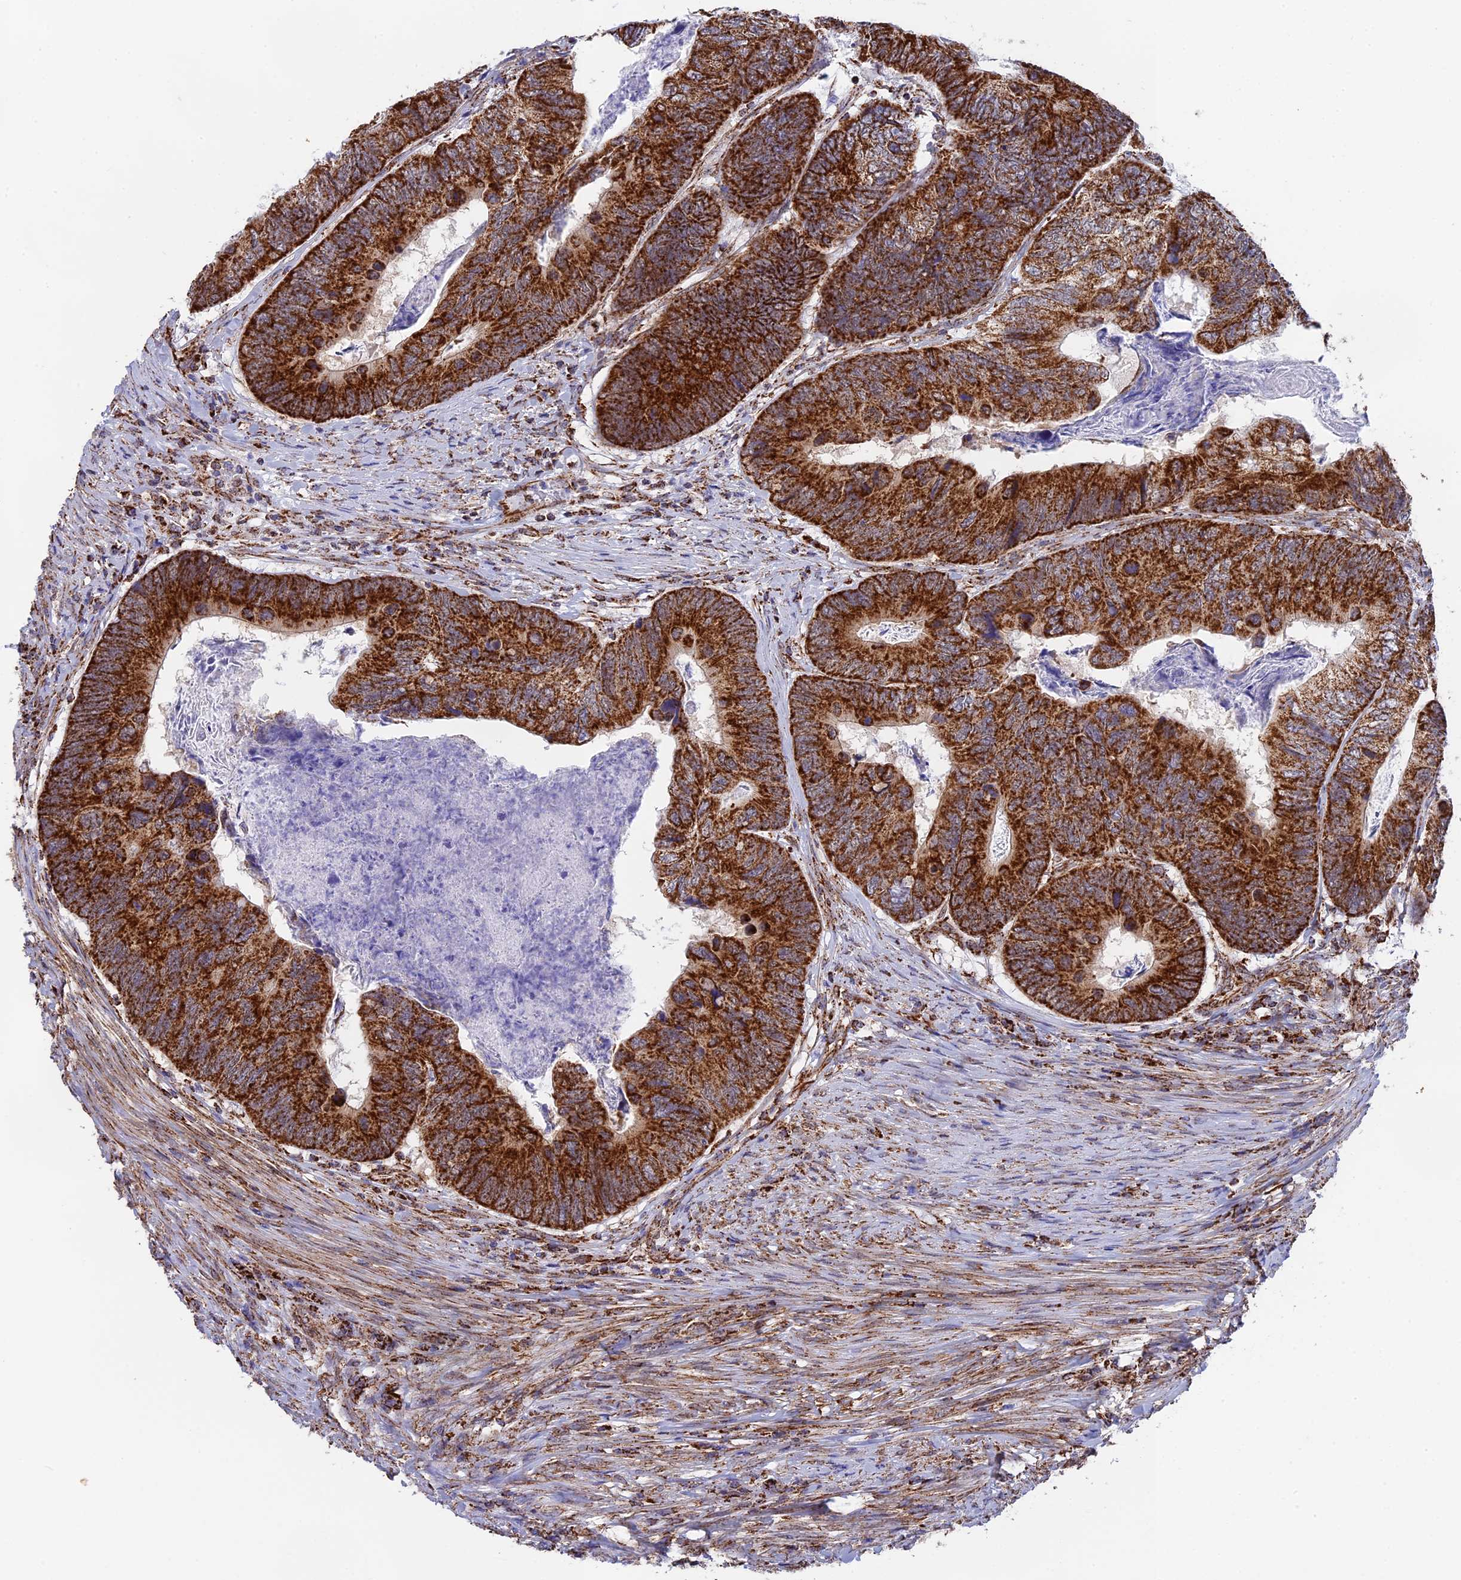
{"staining": {"intensity": "strong", "quantity": ">75%", "location": "cytoplasmic/membranous"}, "tissue": "colorectal cancer", "cell_type": "Tumor cells", "image_type": "cancer", "snomed": [{"axis": "morphology", "description": "Adenocarcinoma, NOS"}, {"axis": "topography", "description": "Colon"}], "caption": "This is a micrograph of immunohistochemistry staining of colorectal cancer, which shows strong positivity in the cytoplasmic/membranous of tumor cells.", "gene": "CDC16", "patient": {"sex": "female", "age": 67}}